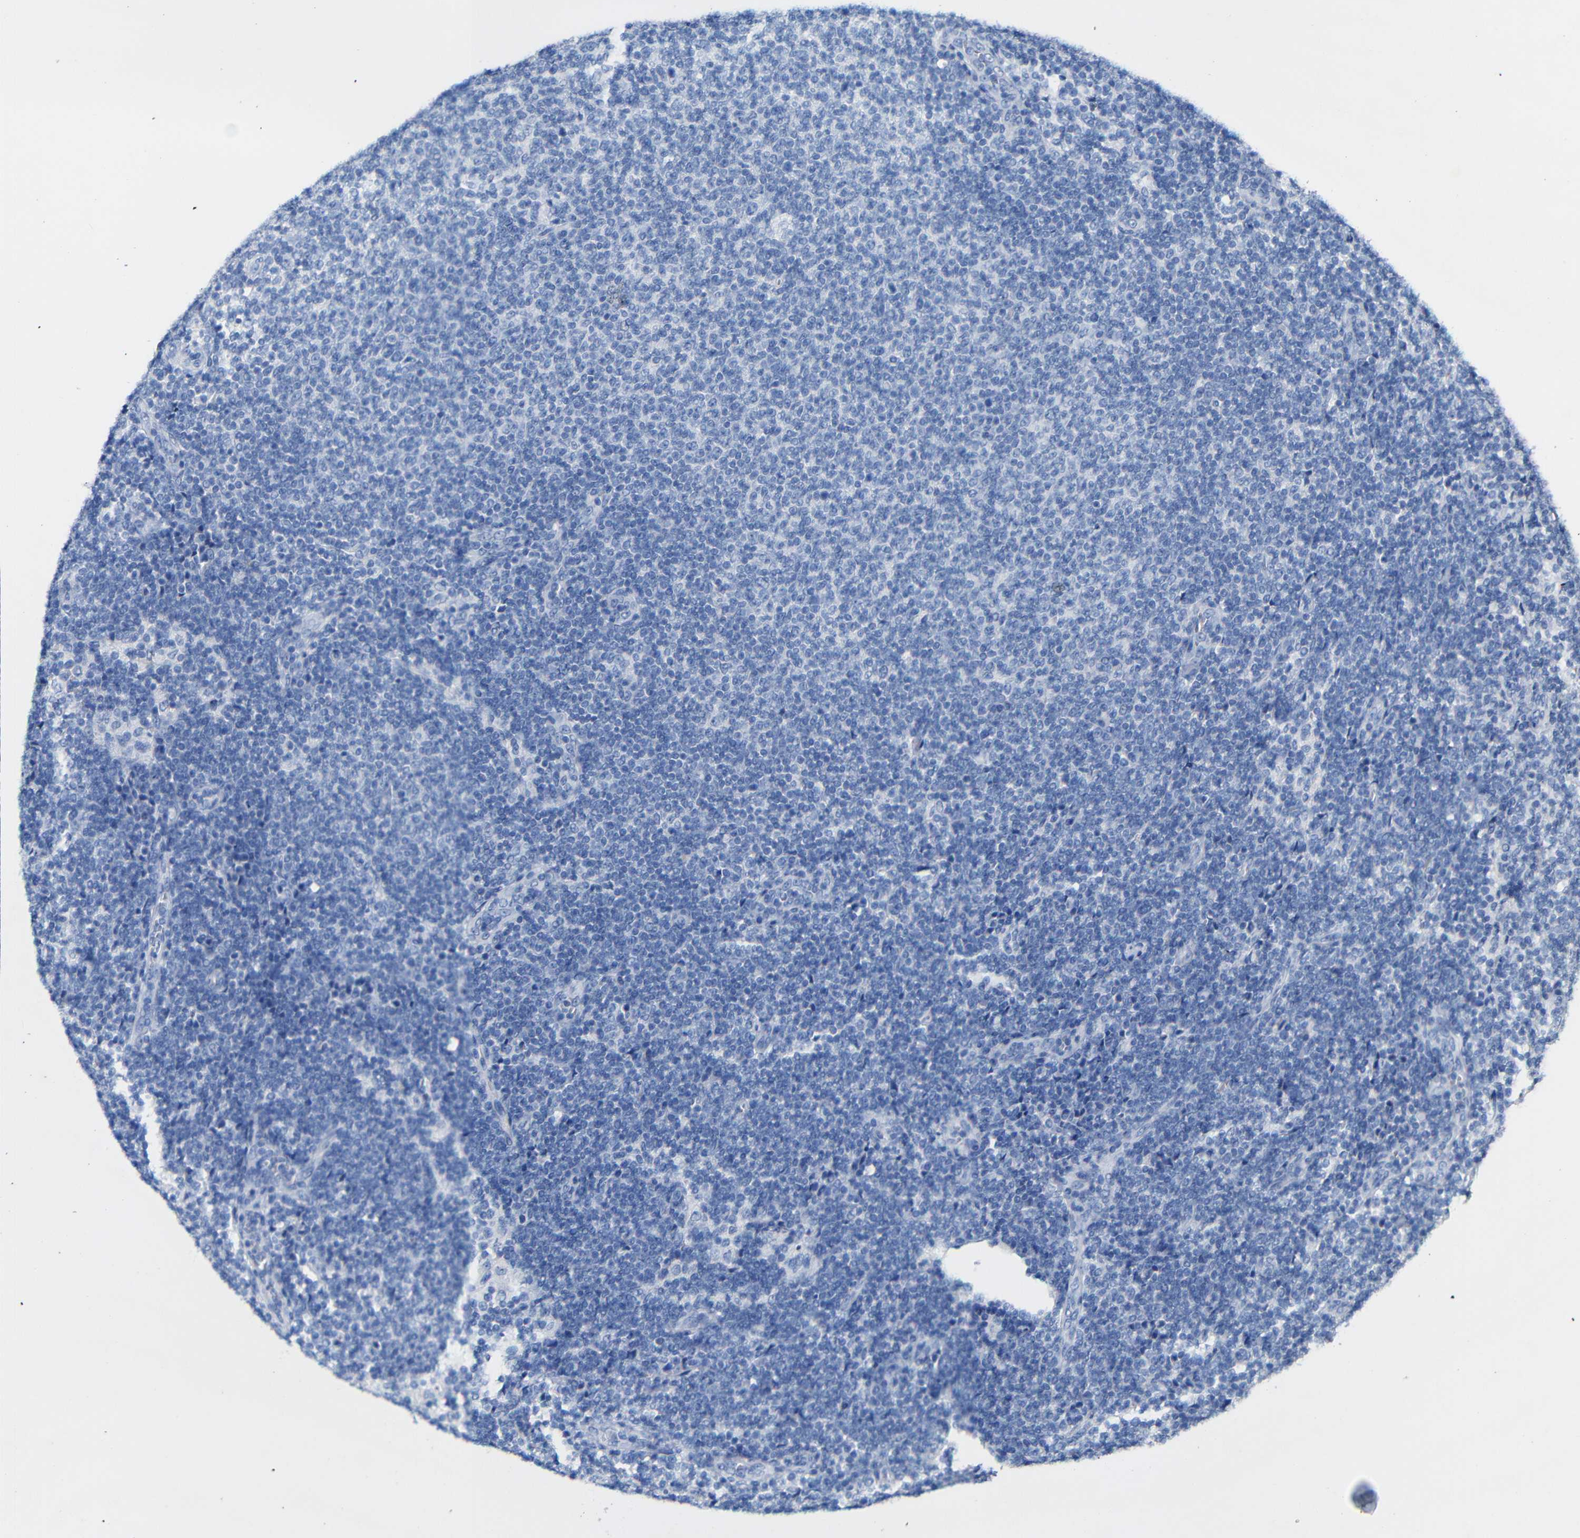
{"staining": {"intensity": "negative", "quantity": "none", "location": "none"}, "tissue": "lymphoma", "cell_type": "Tumor cells", "image_type": "cancer", "snomed": [{"axis": "morphology", "description": "Malignant lymphoma, non-Hodgkin's type, Low grade"}, {"axis": "topography", "description": "Lymph node"}], "caption": "Immunohistochemistry micrograph of malignant lymphoma, non-Hodgkin's type (low-grade) stained for a protein (brown), which displays no staining in tumor cells.", "gene": "CGNL1", "patient": {"sex": "male", "age": 66}}